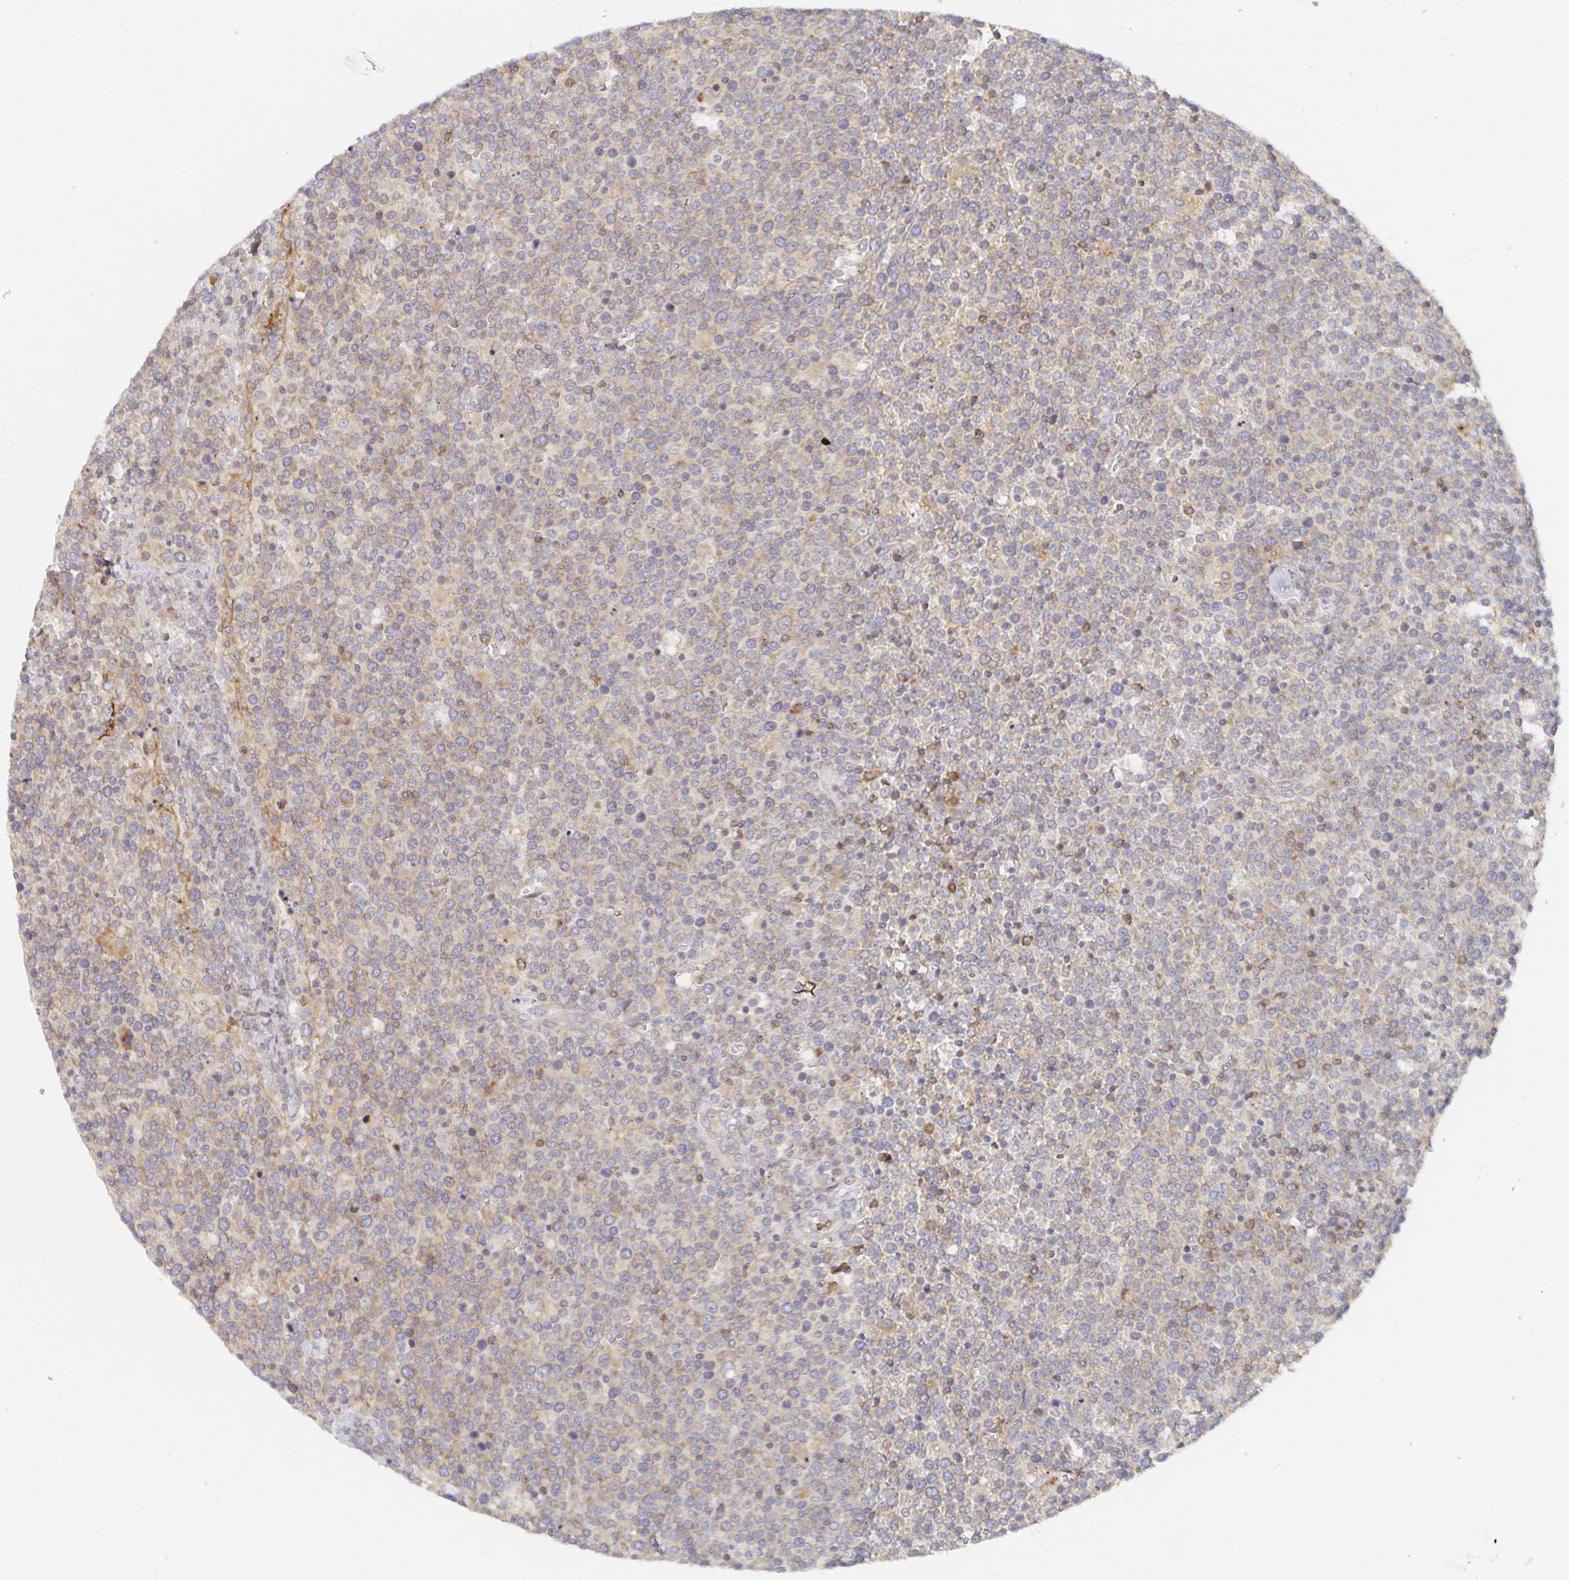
{"staining": {"intensity": "weak", "quantity": "<25%", "location": "cytoplasmic/membranous"}, "tissue": "lymphoma", "cell_type": "Tumor cells", "image_type": "cancer", "snomed": [{"axis": "morphology", "description": "Malignant lymphoma, non-Hodgkin's type, High grade"}, {"axis": "topography", "description": "Lymph node"}], "caption": "Lymphoma stained for a protein using immunohistochemistry demonstrates no positivity tumor cells.", "gene": "NOMO1", "patient": {"sex": "male", "age": 61}}